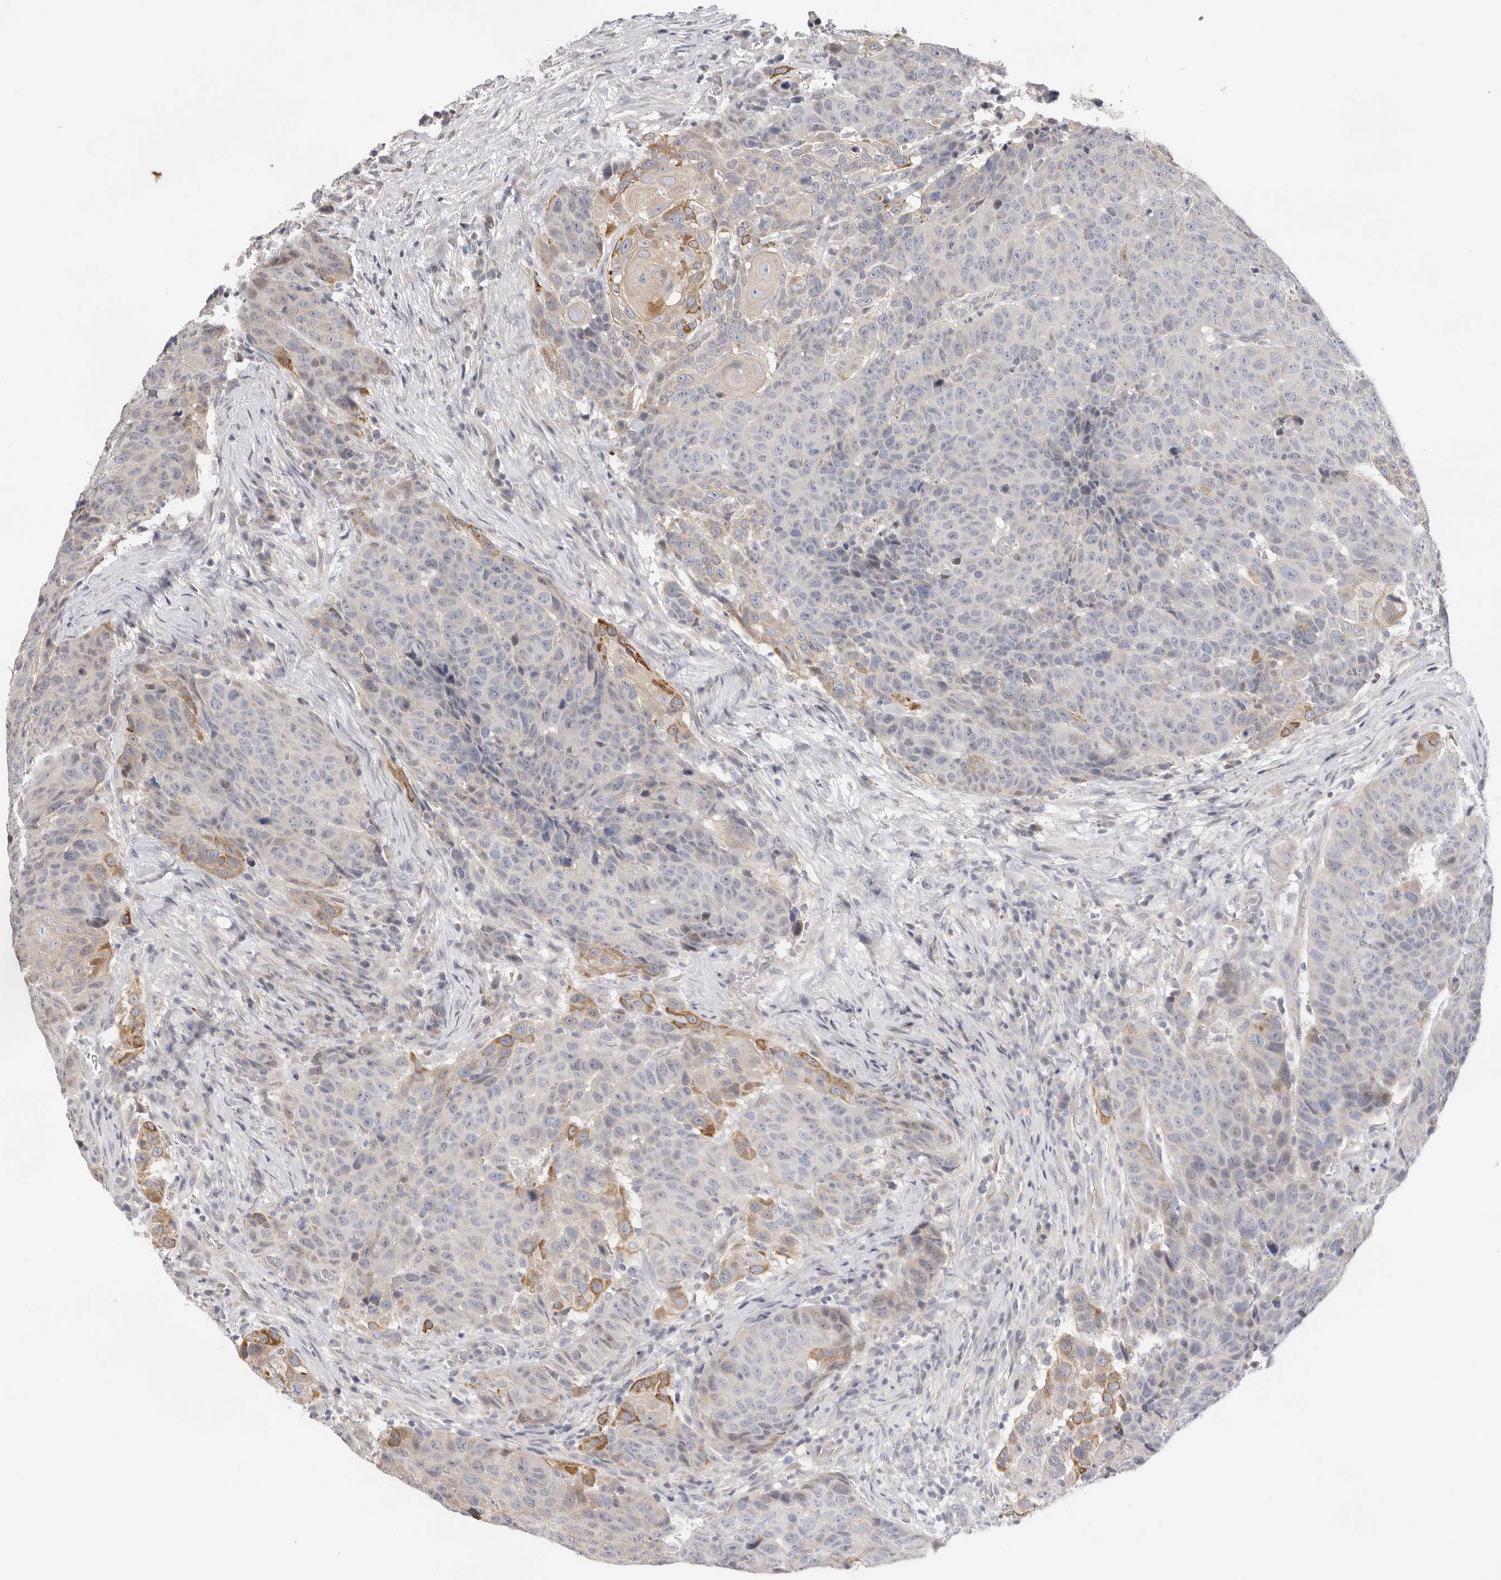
{"staining": {"intensity": "moderate", "quantity": "<25%", "location": "cytoplasmic/membranous"}, "tissue": "head and neck cancer", "cell_type": "Tumor cells", "image_type": "cancer", "snomed": [{"axis": "morphology", "description": "Squamous cell carcinoma, NOS"}, {"axis": "topography", "description": "Head-Neck"}], "caption": "A photomicrograph showing moderate cytoplasmic/membranous staining in about <25% of tumor cells in squamous cell carcinoma (head and neck), as visualized by brown immunohistochemical staining.", "gene": "USH1C", "patient": {"sex": "male", "age": 66}}